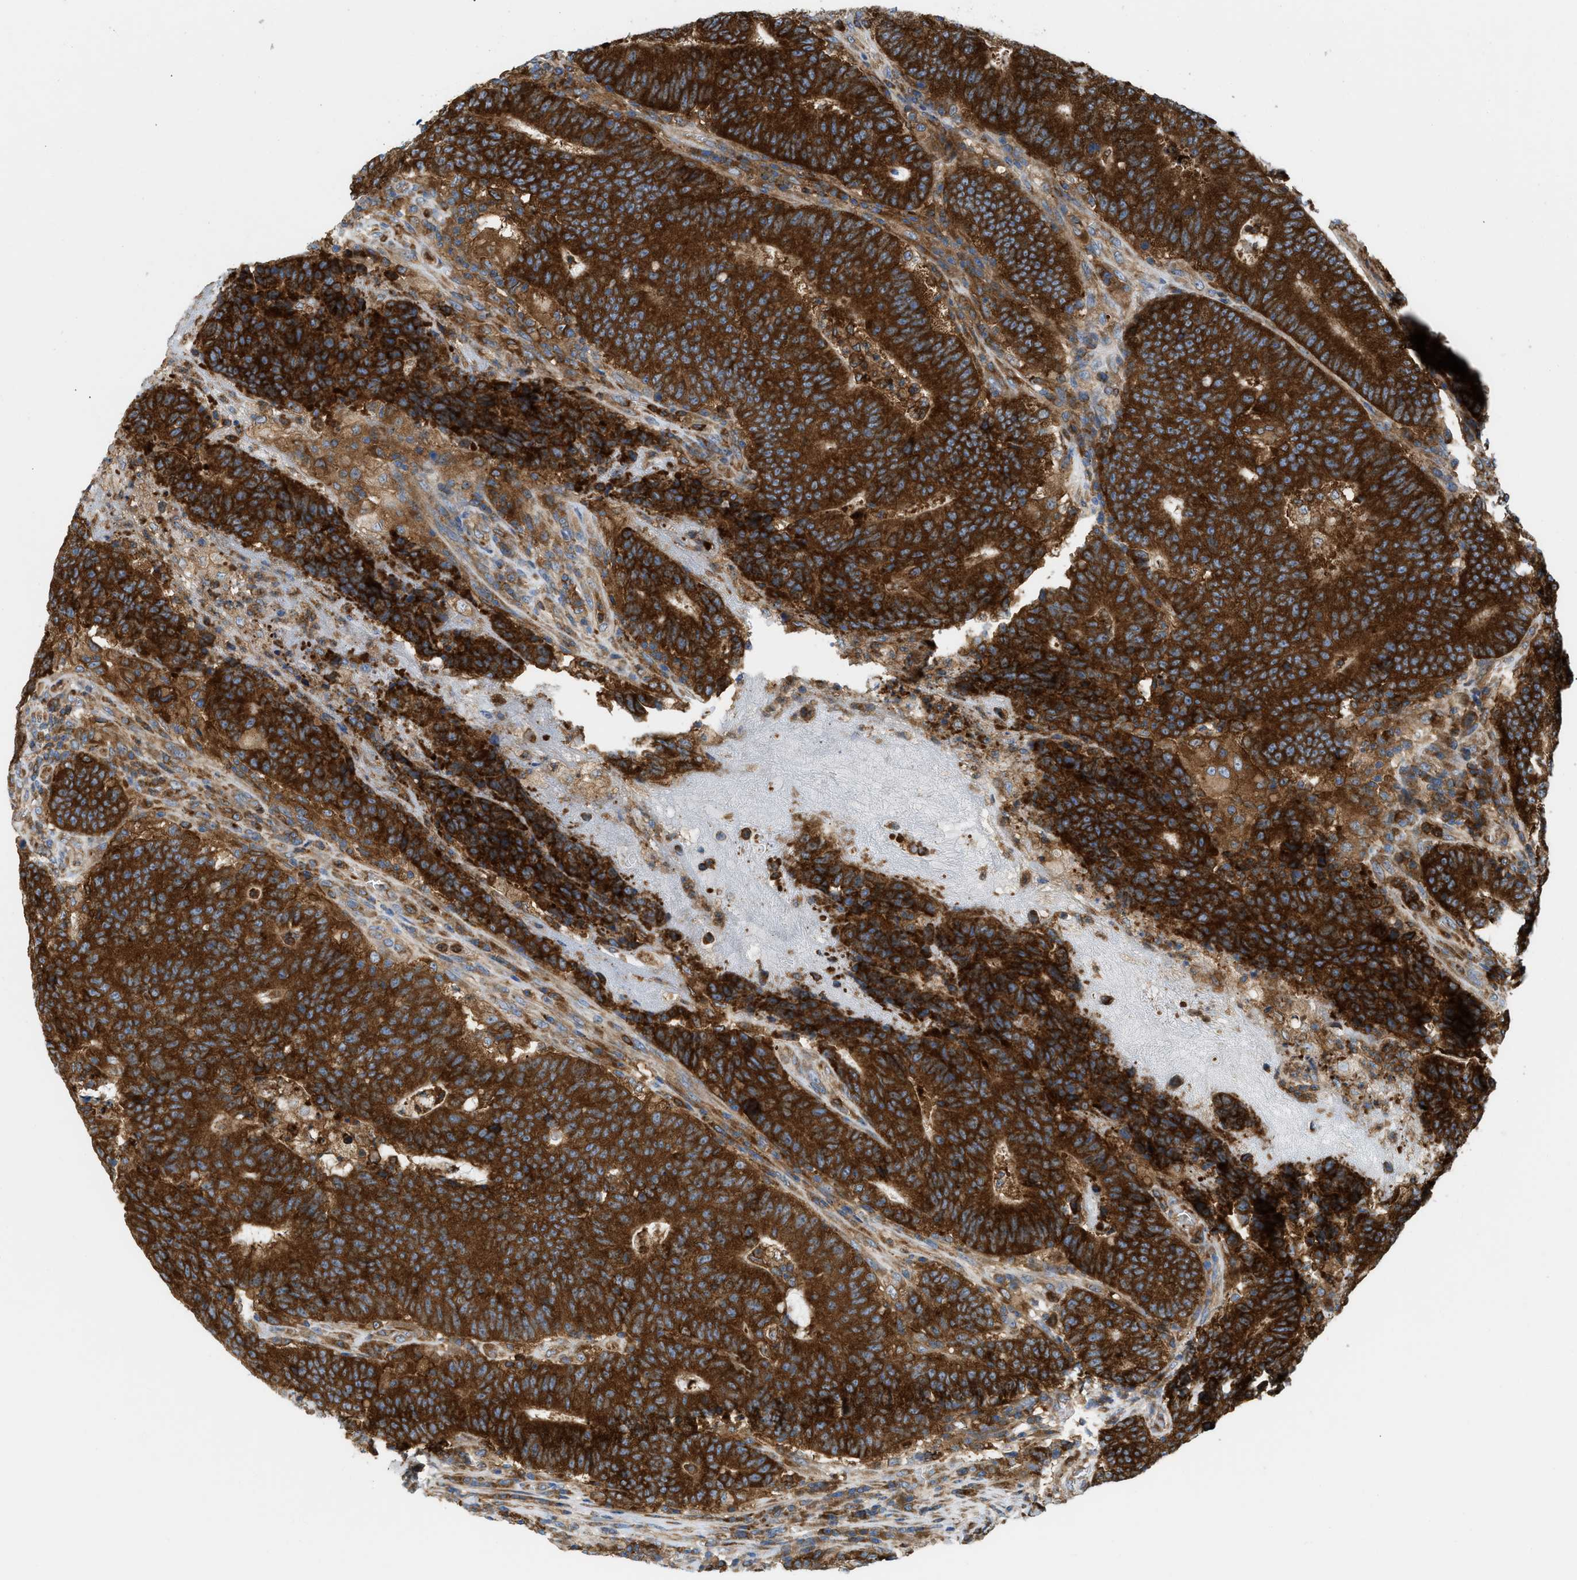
{"staining": {"intensity": "strong", "quantity": ">75%", "location": "cytoplasmic/membranous"}, "tissue": "colorectal cancer", "cell_type": "Tumor cells", "image_type": "cancer", "snomed": [{"axis": "morphology", "description": "Normal tissue, NOS"}, {"axis": "morphology", "description": "Adenocarcinoma, NOS"}, {"axis": "topography", "description": "Colon"}], "caption": "IHC histopathology image of neoplastic tissue: colorectal cancer (adenocarcinoma) stained using immunohistochemistry (IHC) displays high levels of strong protein expression localized specifically in the cytoplasmic/membranous of tumor cells, appearing as a cytoplasmic/membranous brown color.", "gene": "GPAT4", "patient": {"sex": "female", "age": 75}}